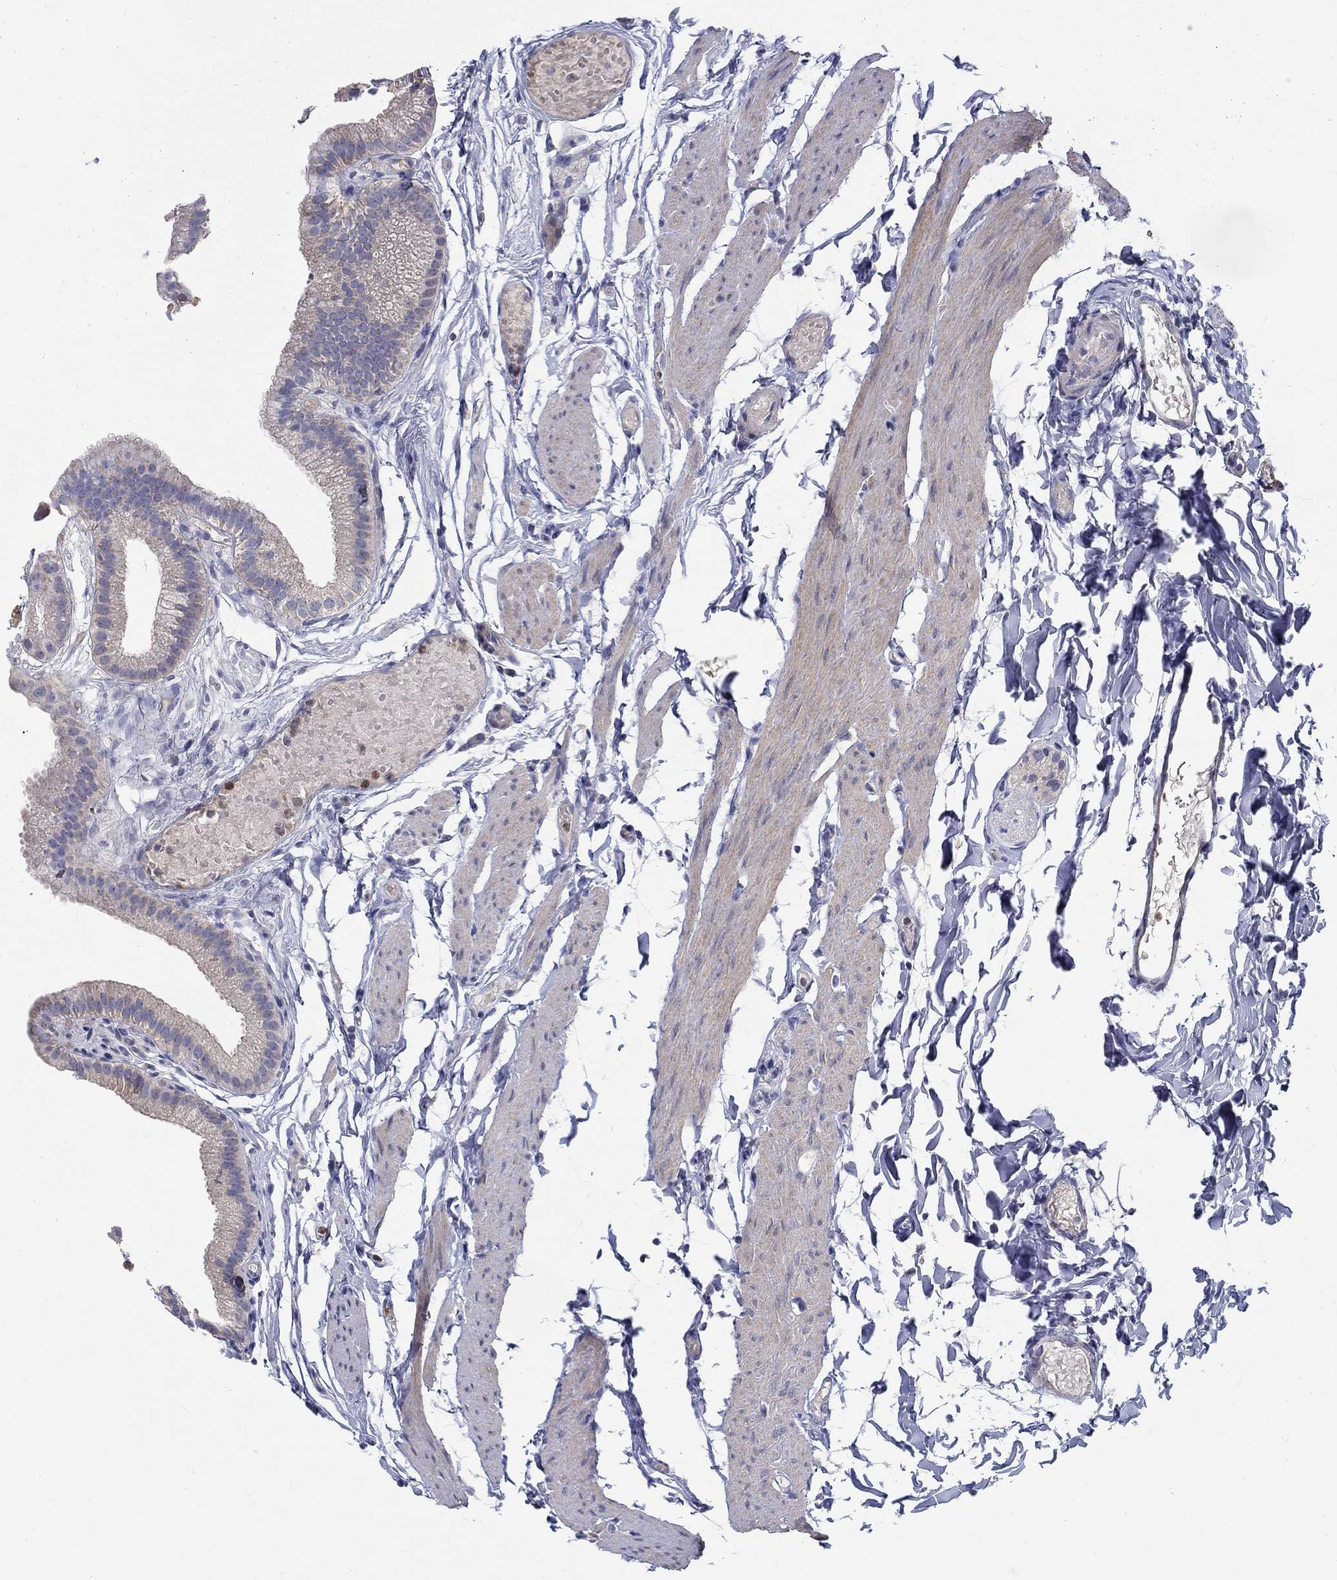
{"staining": {"intensity": "negative", "quantity": "none", "location": "none"}, "tissue": "gallbladder", "cell_type": "Glandular cells", "image_type": "normal", "snomed": [{"axis": "morphology", "description": "Normal tissue, NOS"}, {"axis": "topography", "description": "Gallbladder"}], "caption": "The photomicrograph exhibits no significant positivity in glandular cells of gallbladder.", "gene": "ABCA4", "patient": {"sex": "female", "age": 45}}